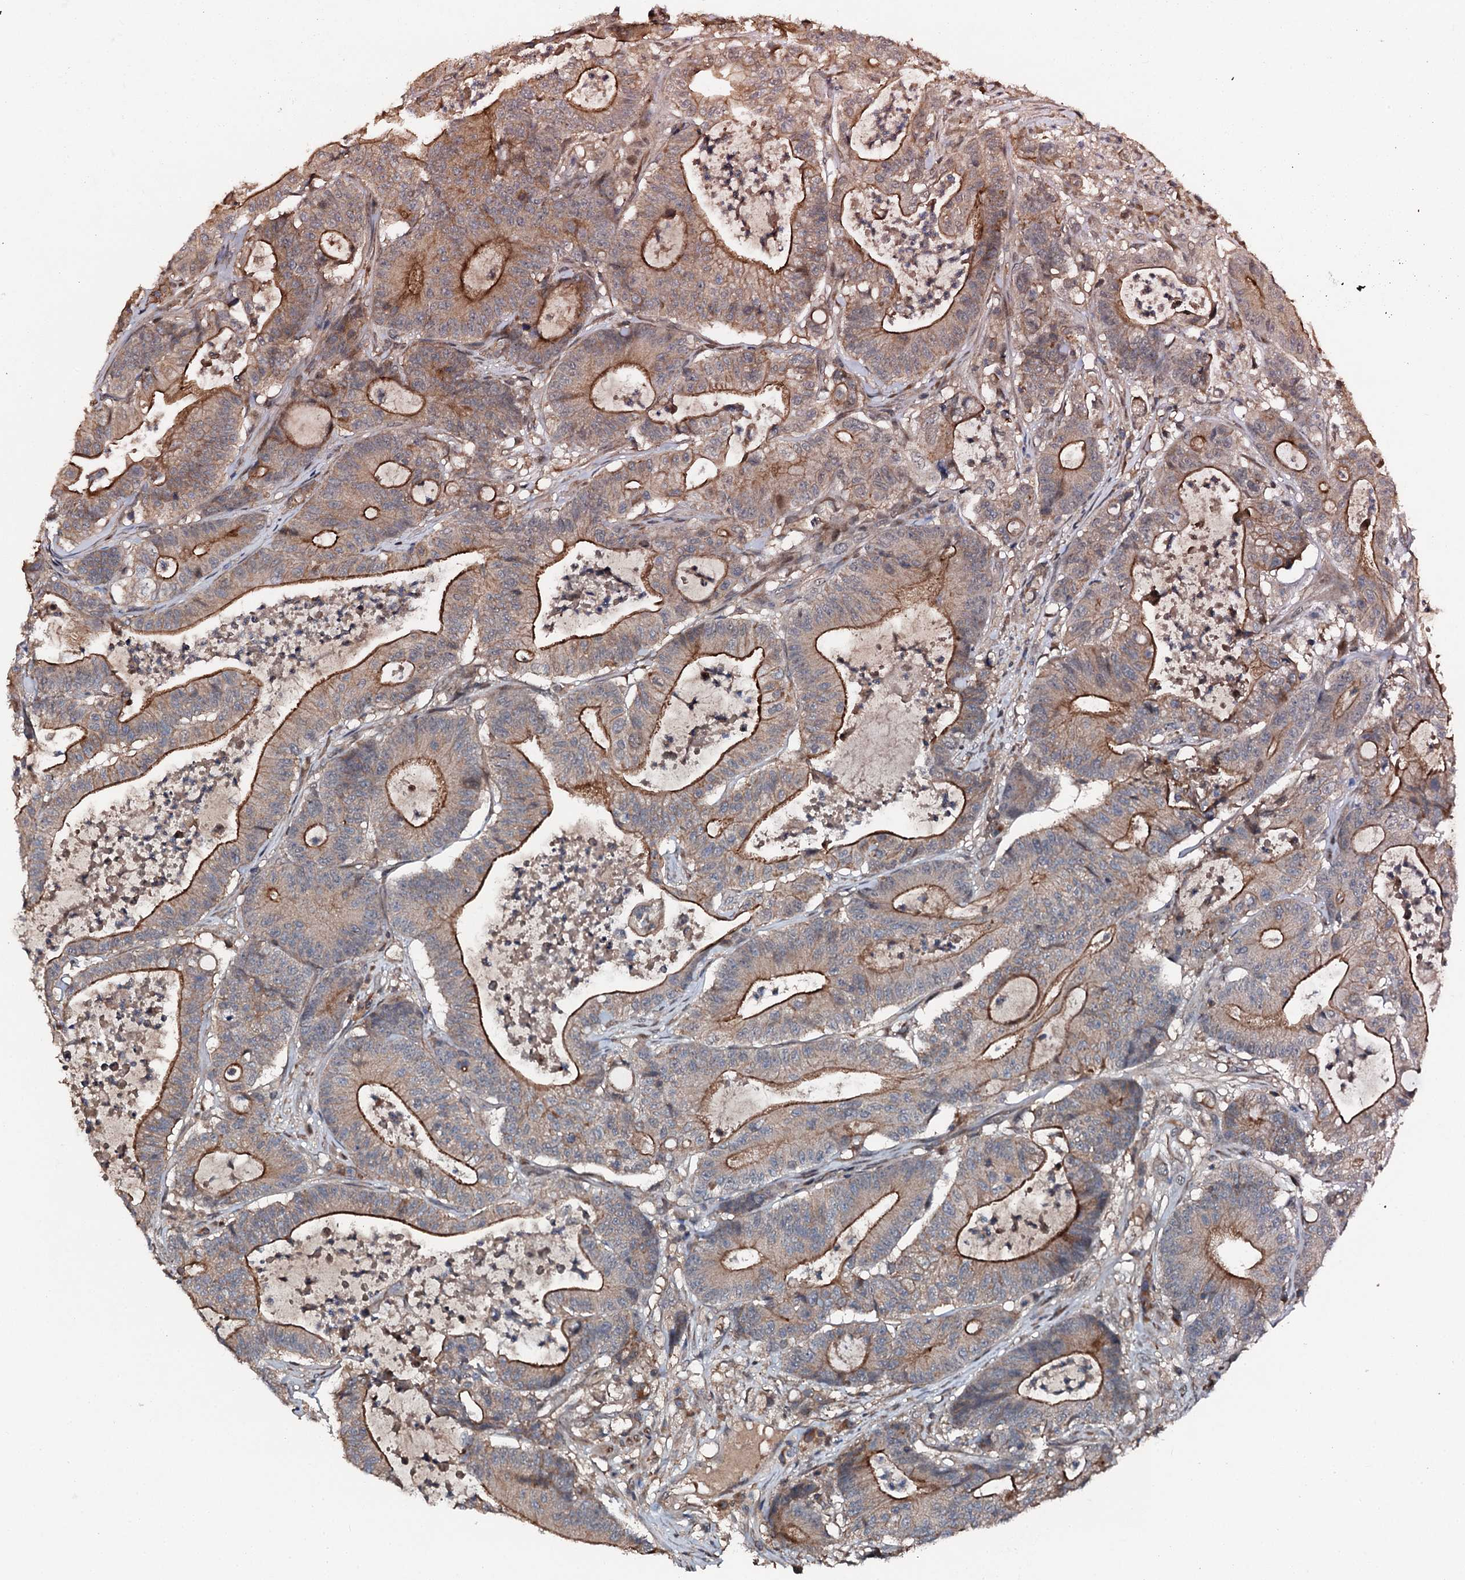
{"staining": {"intensity": "moderate", "quantity": ">75%", "location": "cytoplasmic/membranous"}, "tissue": "colorectal cancer", "cell_type": "Tumor cells", "image_type": "cancer", "snomed": [{"axis": "morphology", "description": "Adenocarcinoma, NOS"}, {"axis": "topography", "description": "Colon"}], "caption": "High-power microscopy captured an IHC micrograph of colorectal adenocarcinoma, revealing moderate cytoplasmic/membranous positivity in about >75% of tumor cells.", "gene": "FLYWCH1", "patient": {"sex": "female", "age": 84}}